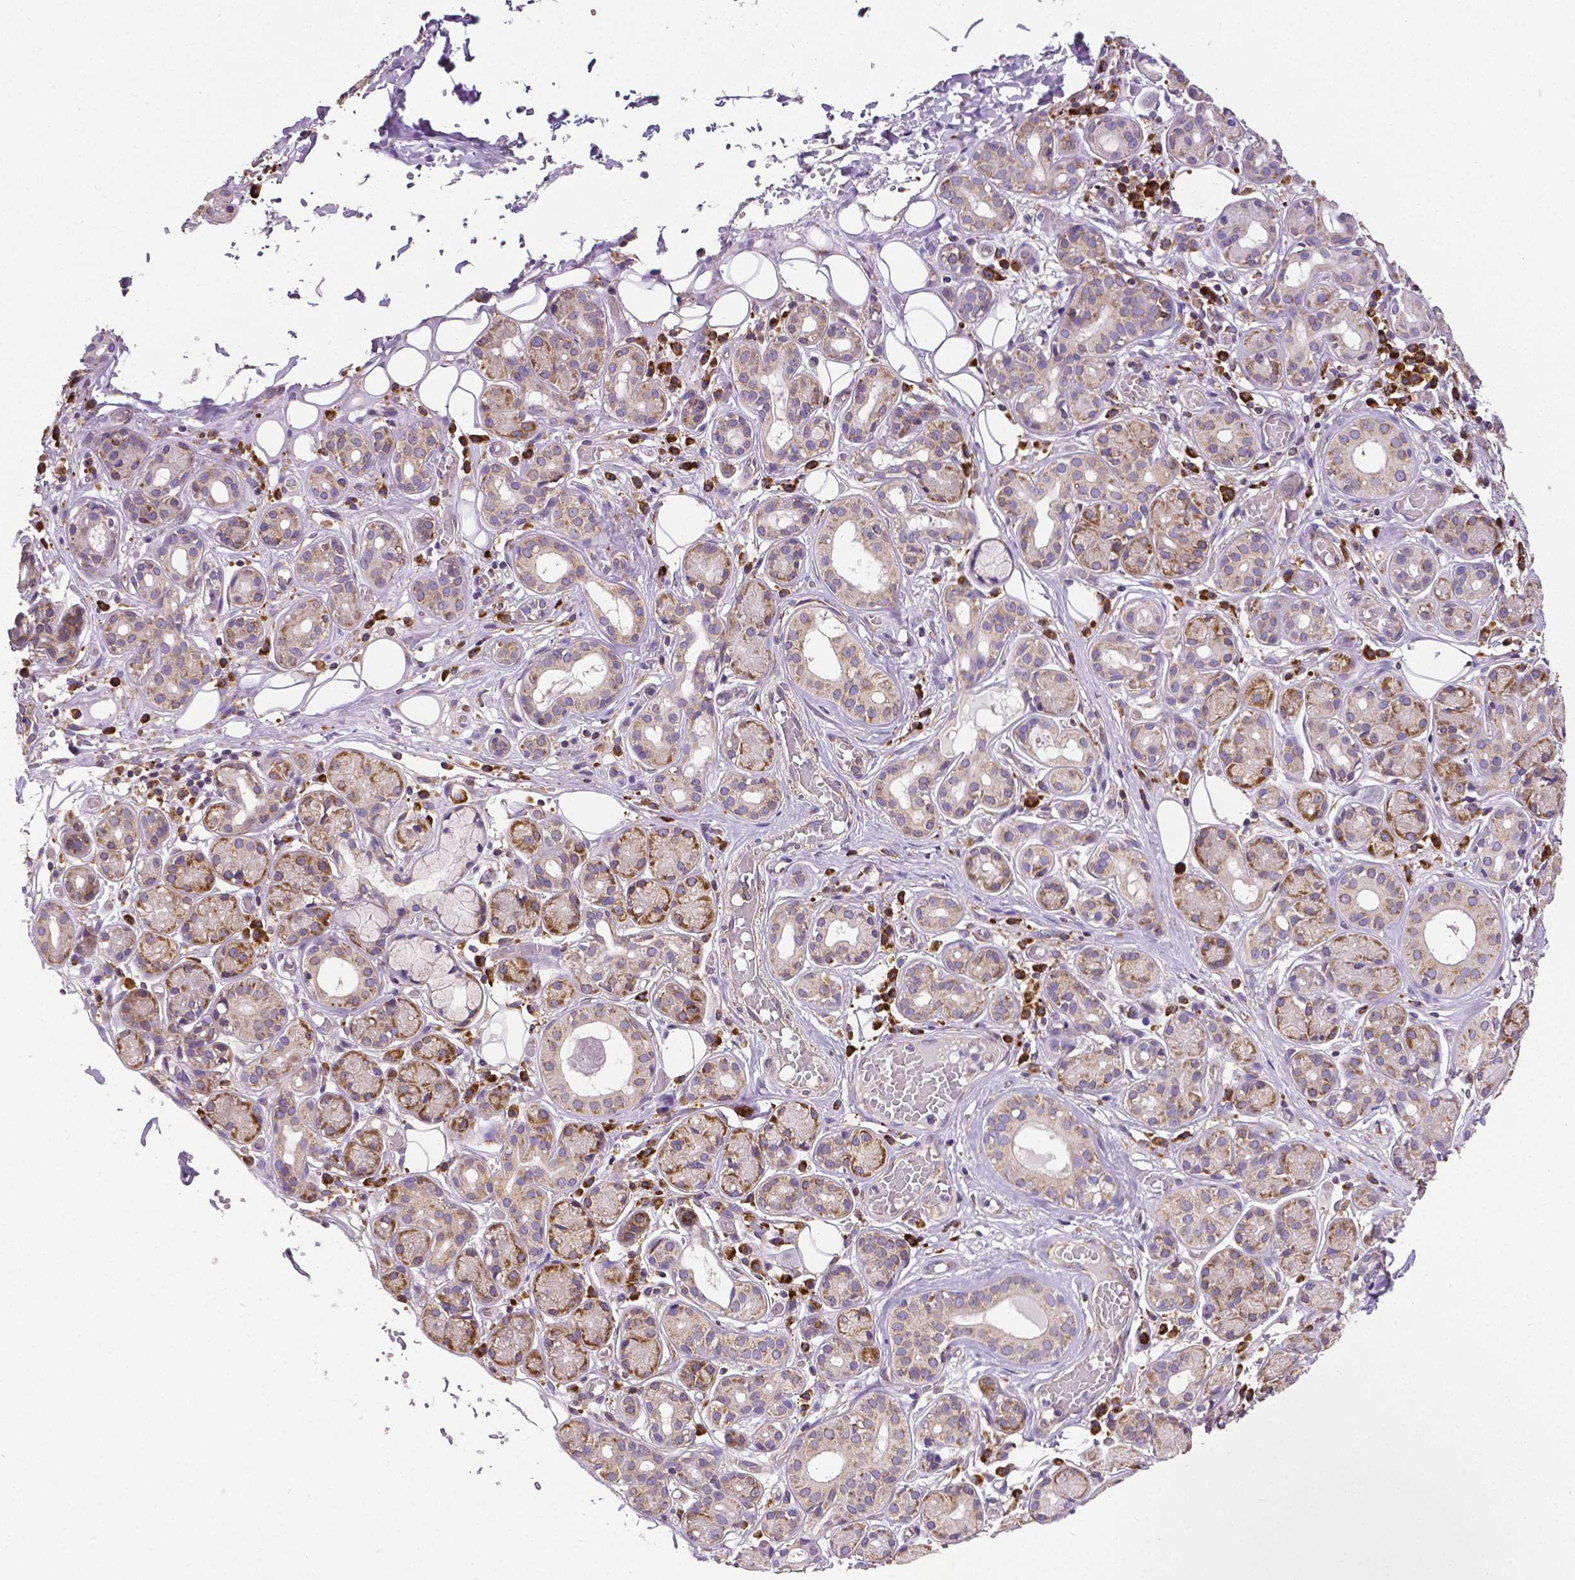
{"staining": {"intensity": "moderate", "quantity": "25%-75%", "location": "cytoplasmic/membranous"}, "tissue": "salivary gland", "cell_type": "Glandular cells", "image_type": "normal", "snomed": [{"axis": "morphology", "description": "Normal tissue, NOS"}, {"axis": "topography", "description": "Salivary gland"}, {"axis": "topography", "description": "Peripheral nerve tissue"}], "caption": "Moderate cytoplasmic/membranous staining is present in approximately 25%-75% of glandular cells in normal salivary gland. (DAB IHC, brown staining for protein, blue staining for nuclei).", "gene": "MTDH", "patient": {"sex": "male", "age": 71}}